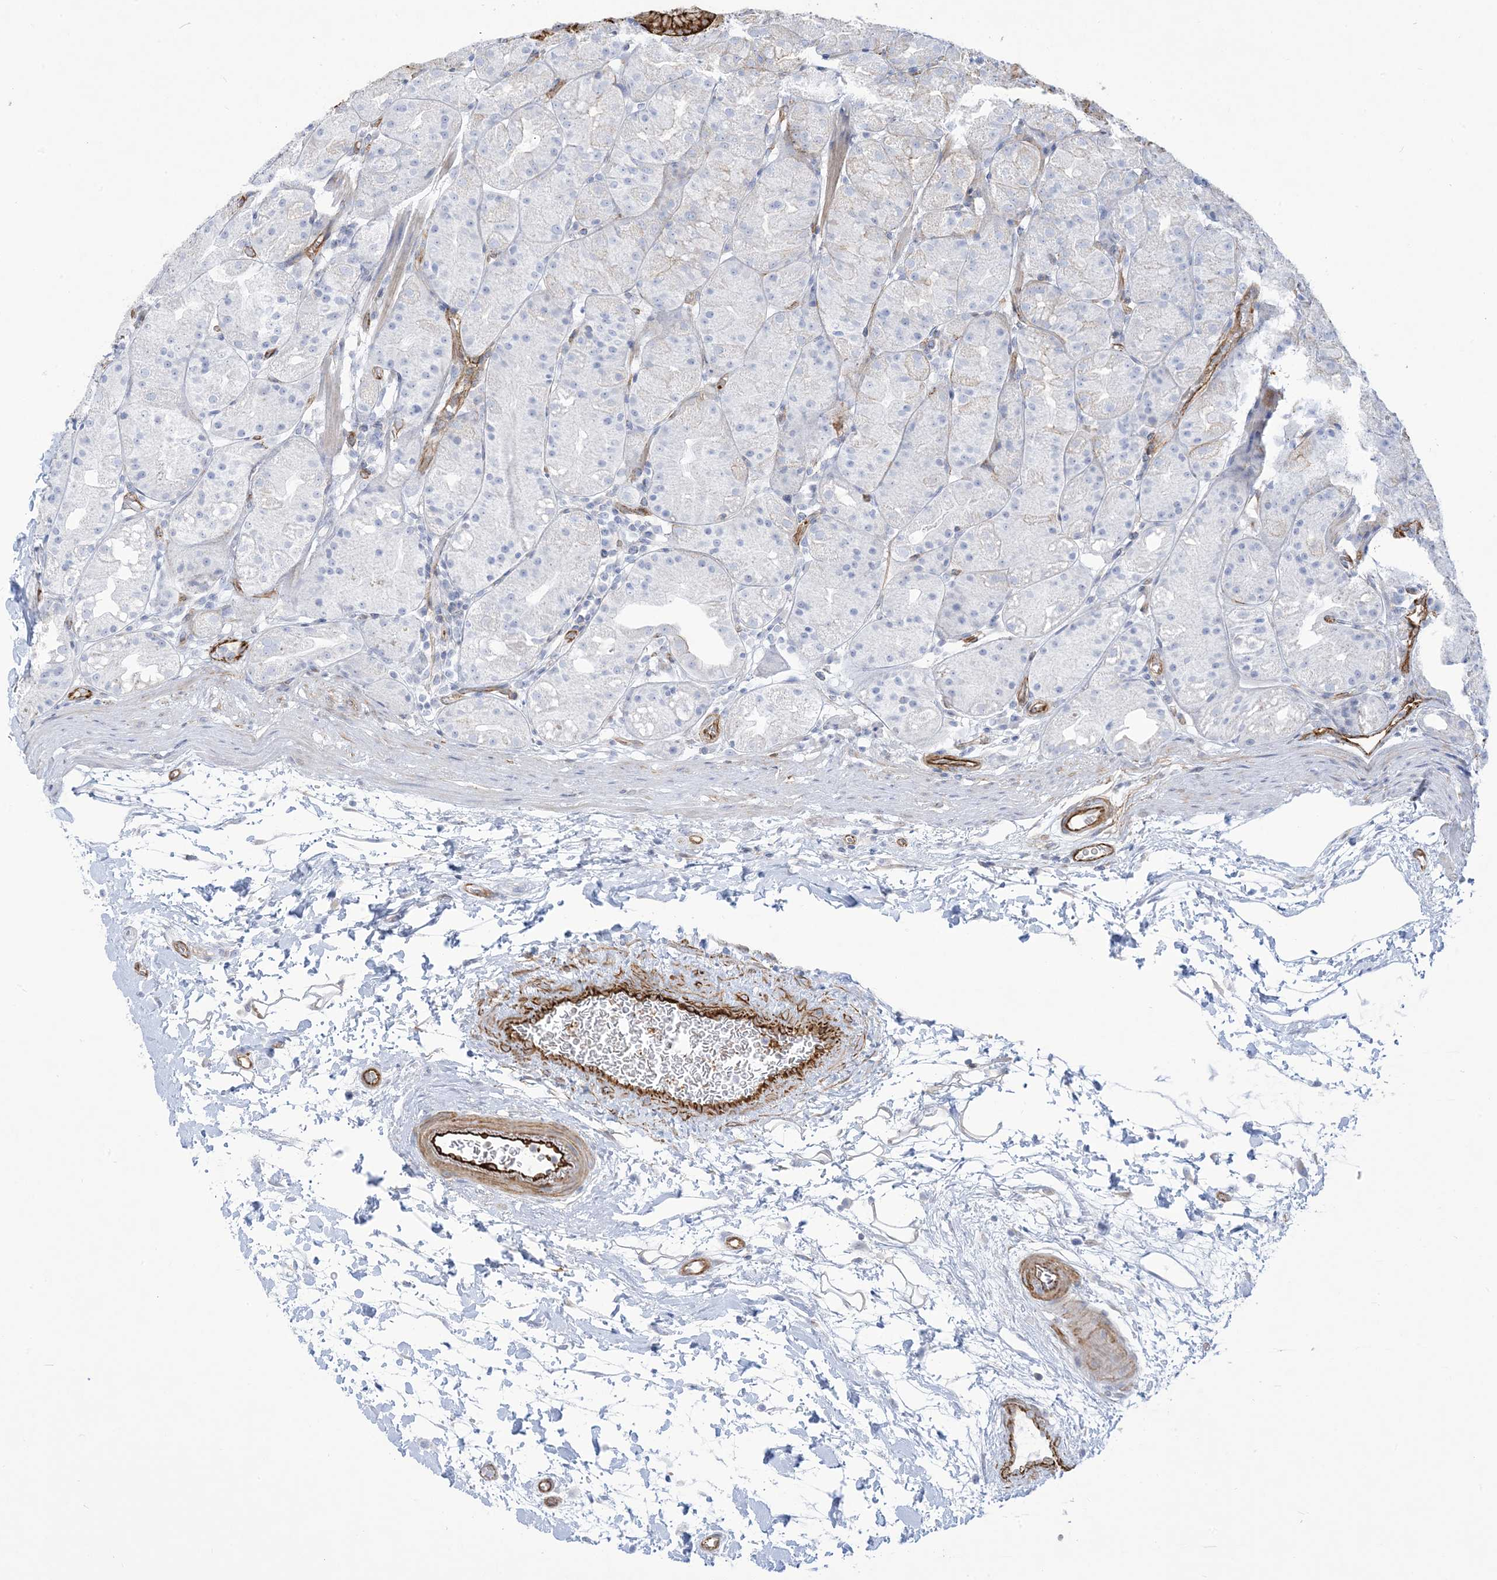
{"staining": {"intensity": "negative", "quantity": "none", "location": "none"}, "tissue": "stomach", "cell_type": "Glandular cells", "image_type": "normal", "snomed": [{"axis": "morphology", "description": "Normal tissue, NOS"}, {"axis": "topography", "description": "Stomach, upper"}], "caption": "DAB (3,3'-diaminobenzidine) immunohistochemical staining of normal stomach displays no significant positivity in glandular cells.", "gene": "B3GNT7", "patient": {"sex": "male", "age": 48}}